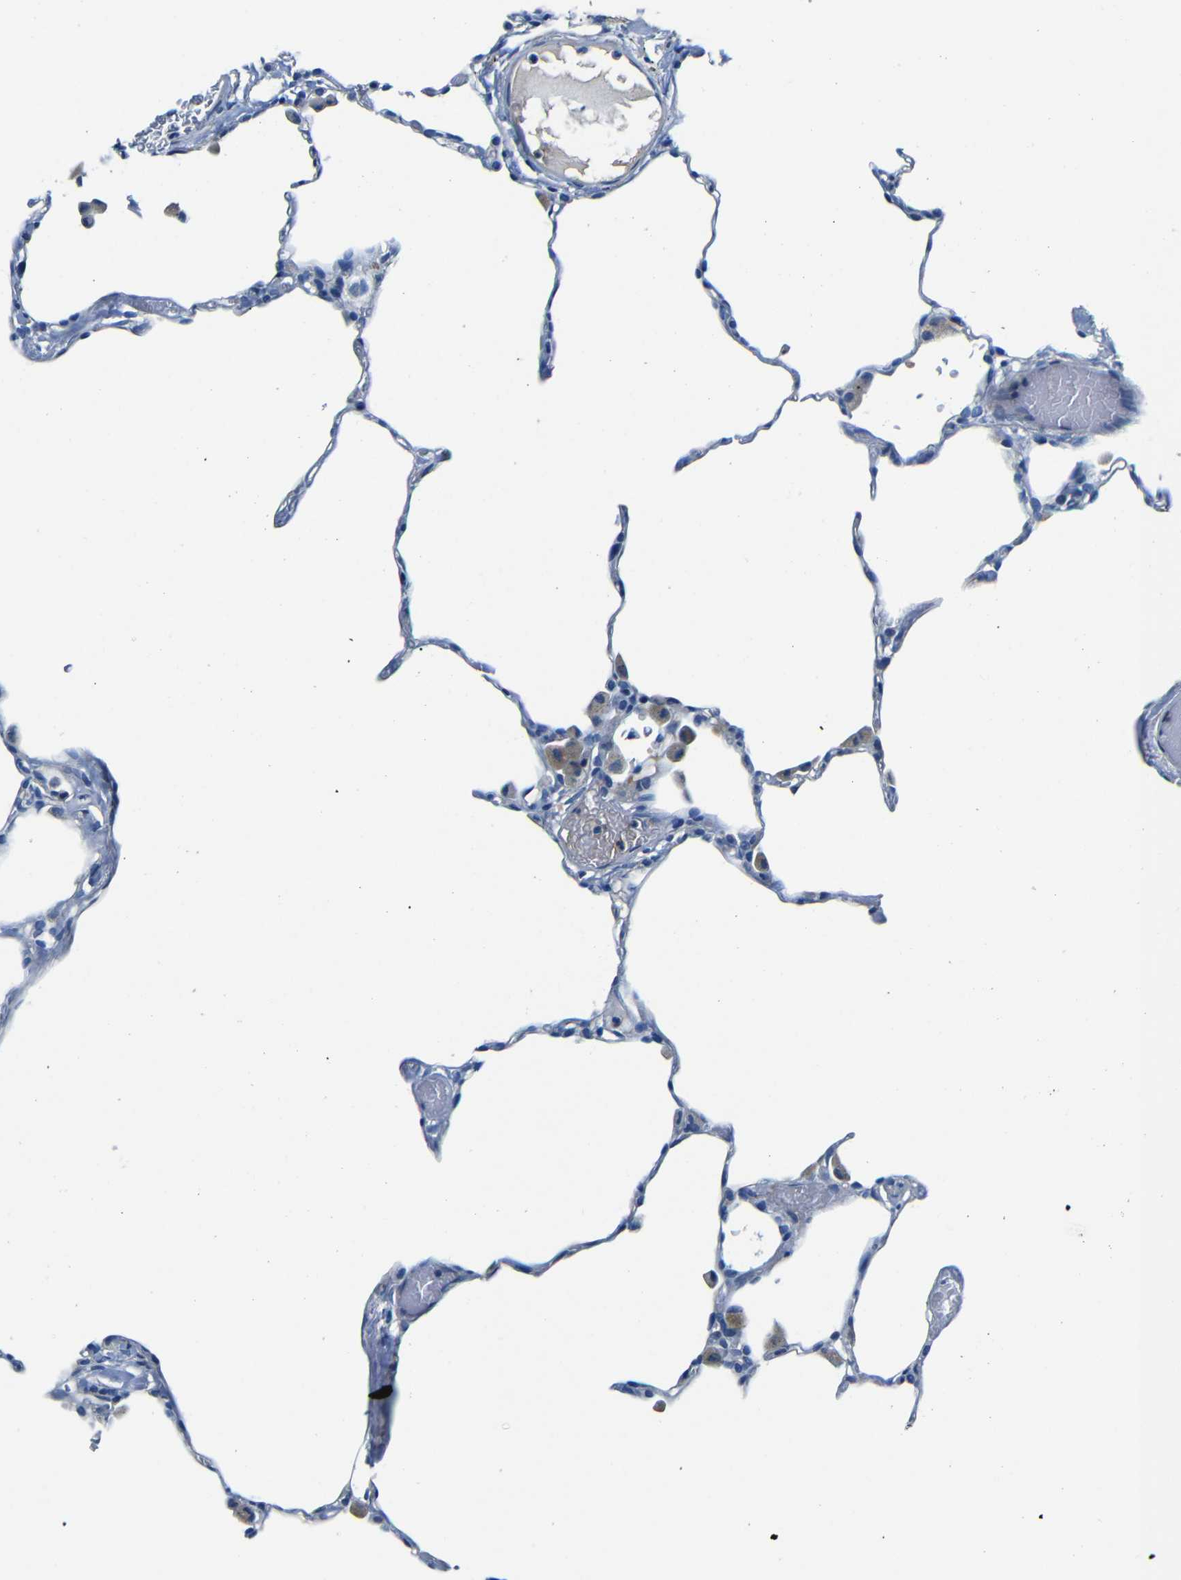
{"staining": {"intensity": "negative", "quantity": "none", "location": "none"}, "tissue": "lung", "cell_type": "Alveolar cells", "image_type": "normal", "snomed": [{"axis": "morphology", "description": "Normal tissue, NOS"}, {"axis": "topography", "description": "Lung"}], "caption": "Alveolar cells show no significant protein expression in benign lung. (Stains: DAB (3,3'-diaminobenzidine) immunohistochemistry (IHC) with hematoxylin counter stain, Microscopy: brightfield microscopy at high magnification).", "gene": "TNFAIP1", "patient": {"sex": "female", "age": 49}}